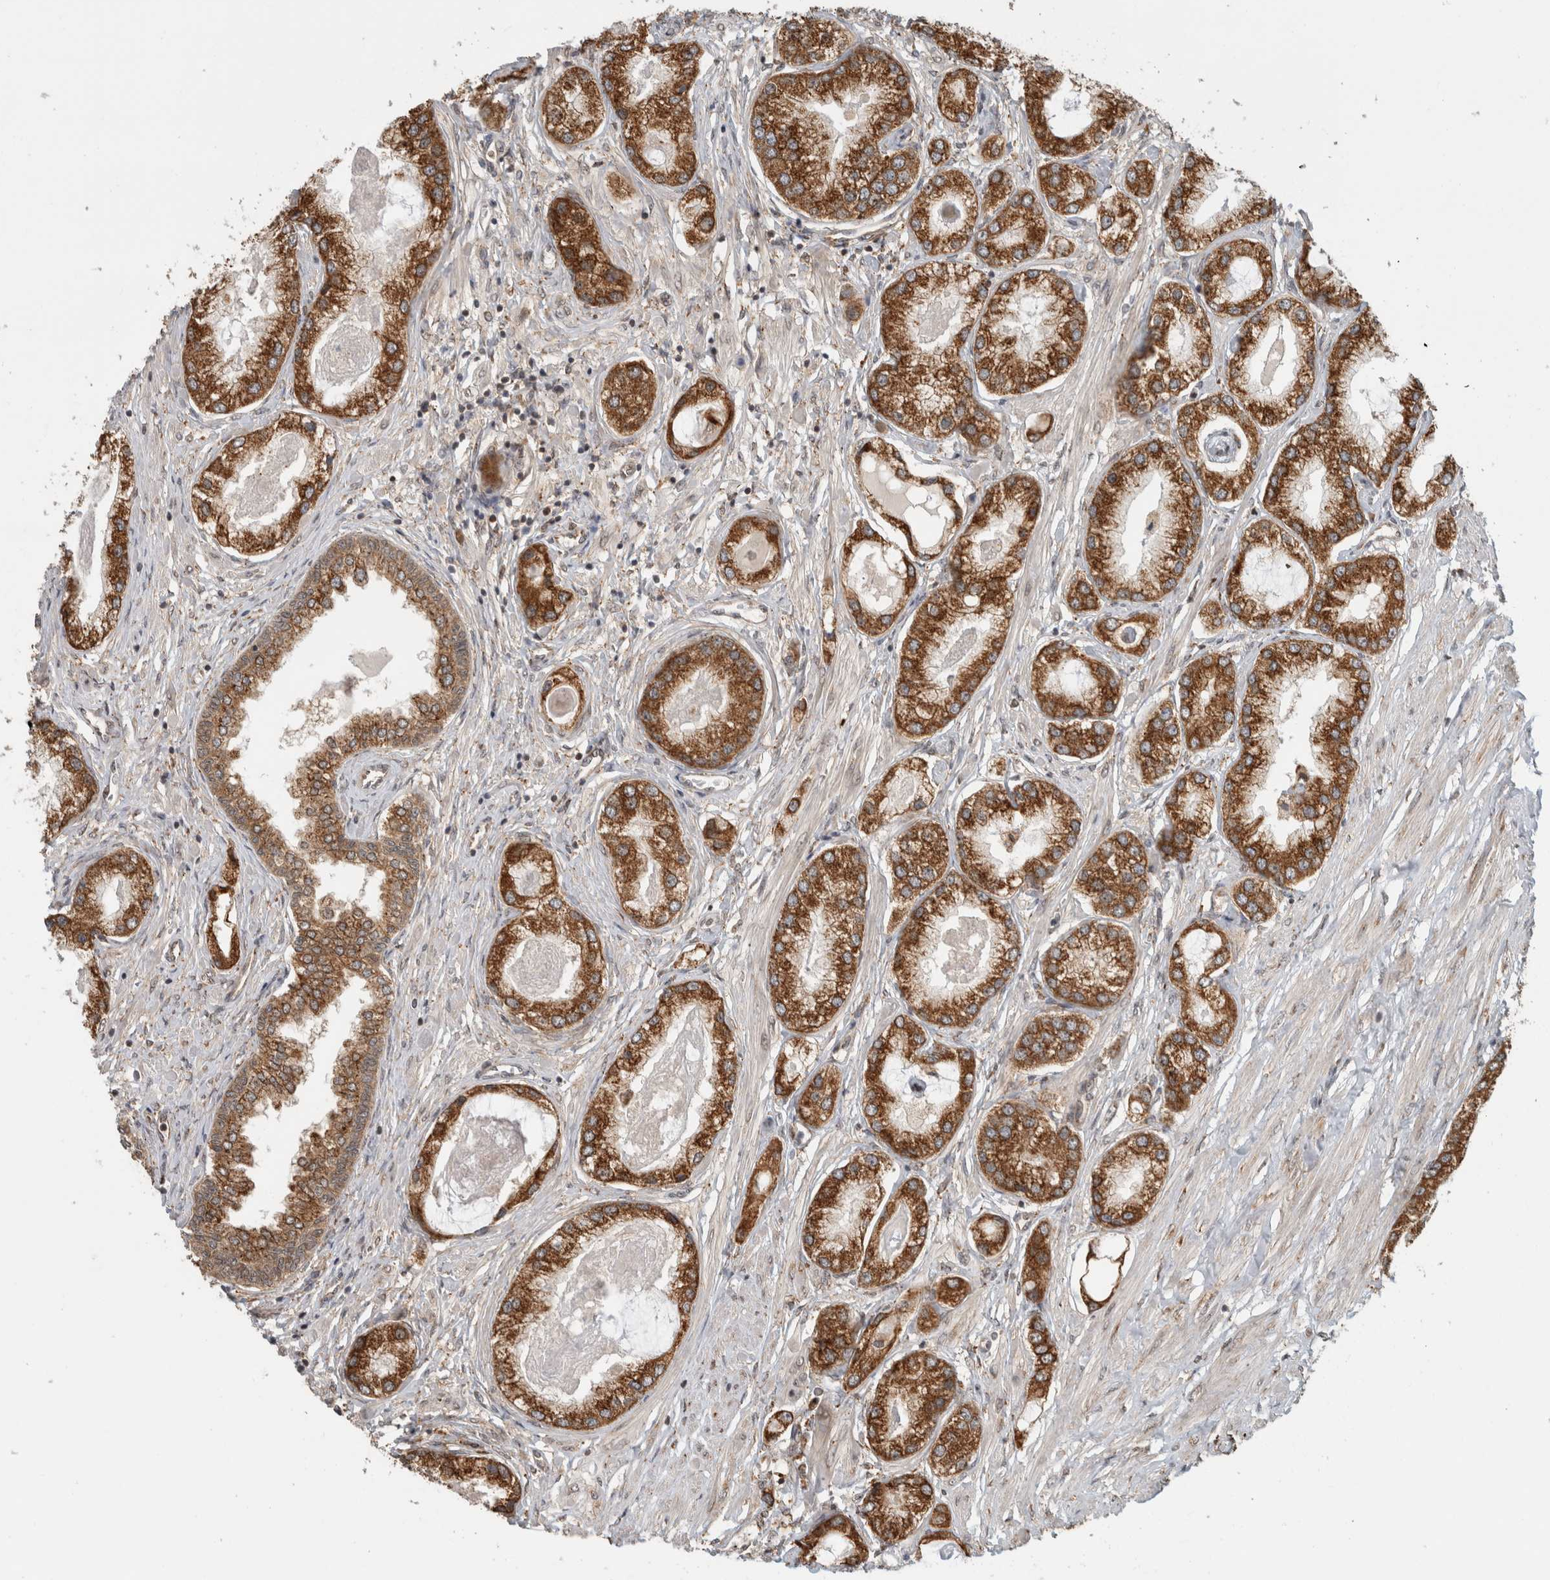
{"staining": {"intensity": "strong", "quantity": ">75%", "location": "cytoplasmic/membranous"}, "tissue": "prostate cancer", "cell_type": "Tumor cells", "image_type": "cancer", "snomed": [{"axis": "morphology", "description": "Adenocarcinoma, Low grade"}, {"axis": "topography", "description": "Prostate"}], "caption": "This image demonstrates prostate adenocarcinoma (low-grade) stained with immunohistochemistry (IHC) to label a protein in brown. The cytoplasmic/membranous of tumor cells show strong positivity for the protein. Nuclei are counter-stained blue.", "gene": "MS4A7", "patient": {"sex": "male", "age": 62}}